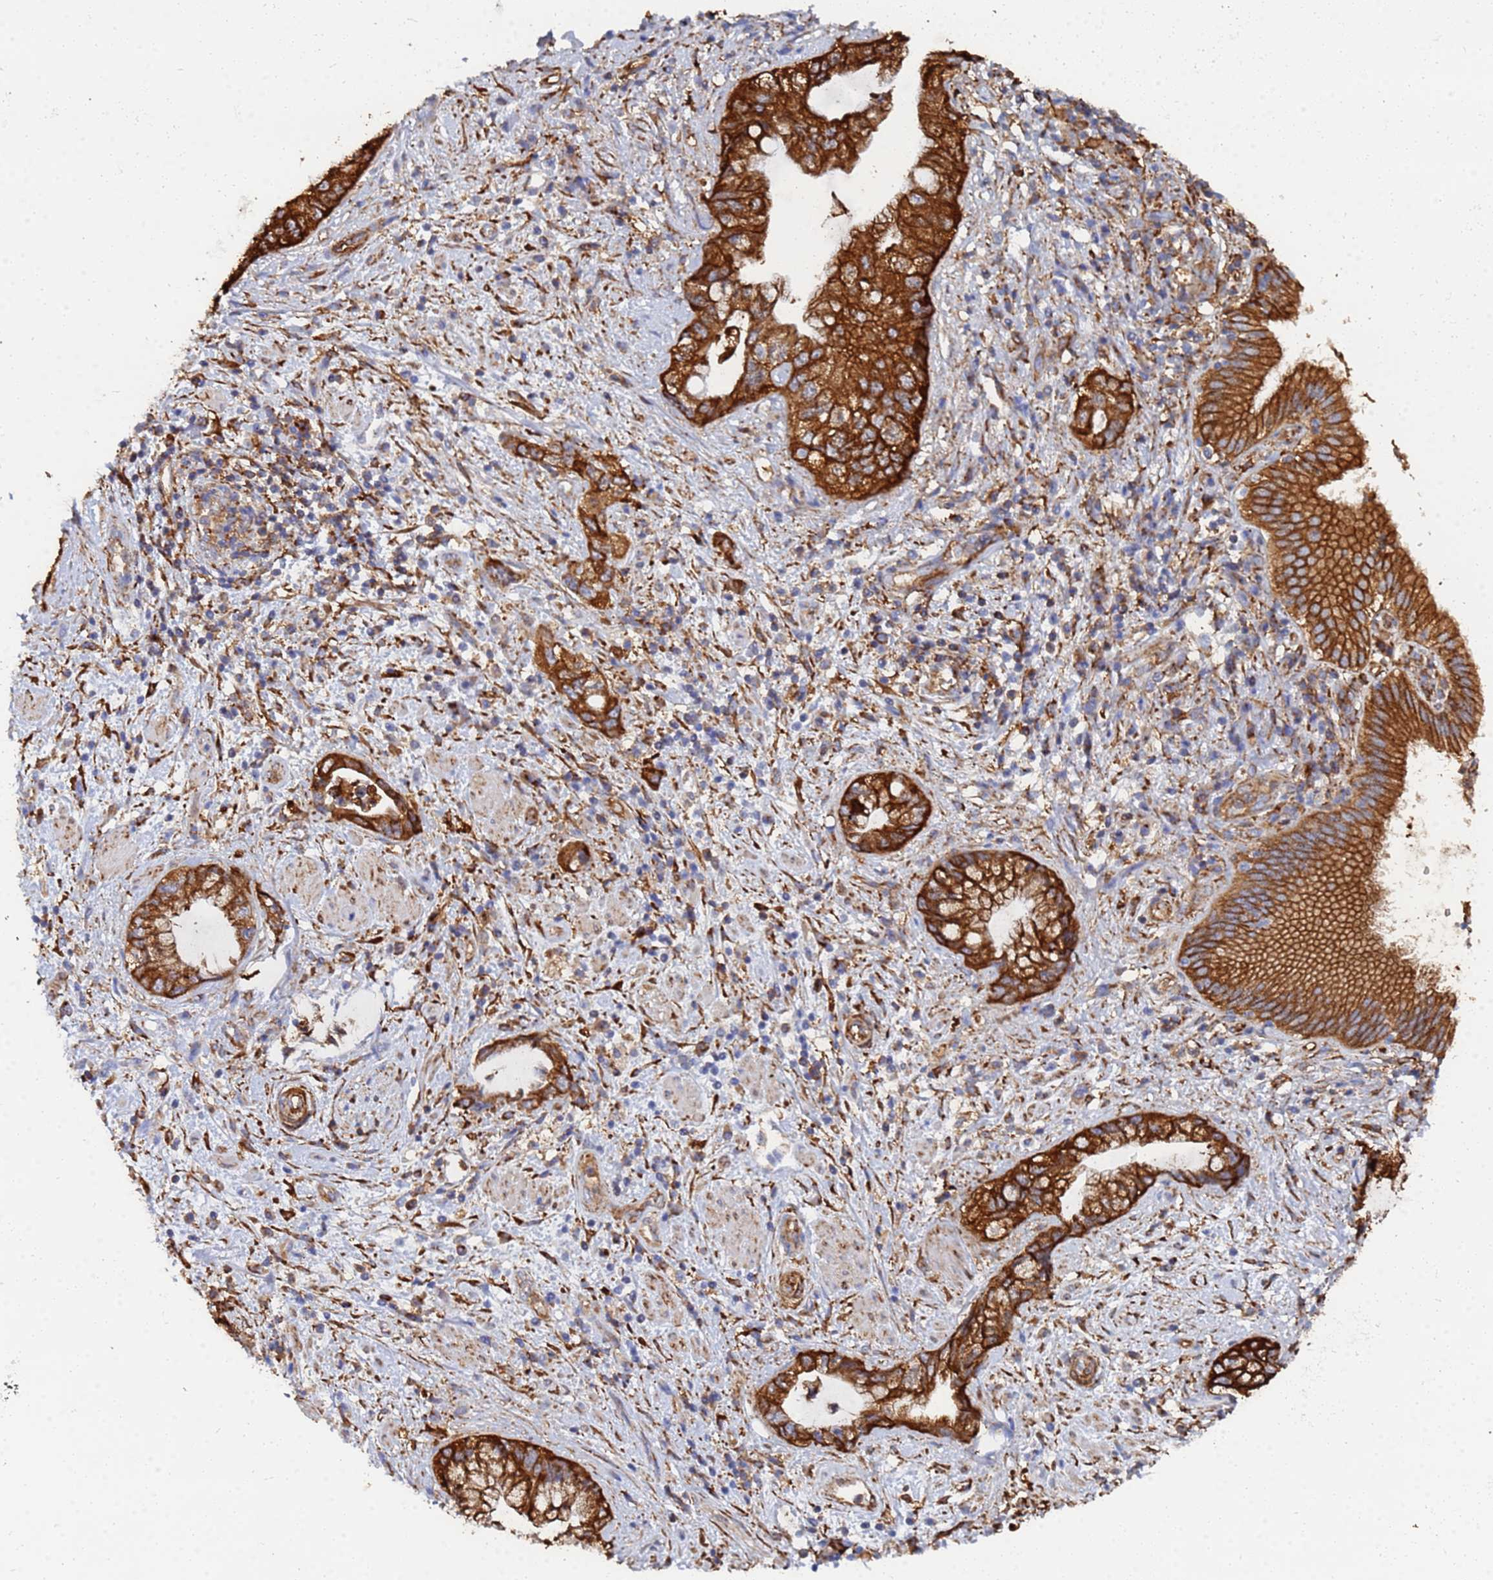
{"staining": {"intensity": "strong", "quantity": ">75%", "location": "cytoplasmic/membranous"}, "tissue": "pancreatic cancer", "cell_type": "Tumor cells", "image_type": "cancer", "snomed": [{"axis": "morphology", "description": "Adenocarcinoma, NOS"}, {"axis": "topography", "description": "Pancreas"}], "caption": "Protein positivity by immunohistochemistry (IHC) displays strong cytoplasmic/membranous staining in about >75% of tumor cells in adenocarcinoma (pancreatic).", "gene": "GPR42", "patient": {"sex": "female", "age": 73}}